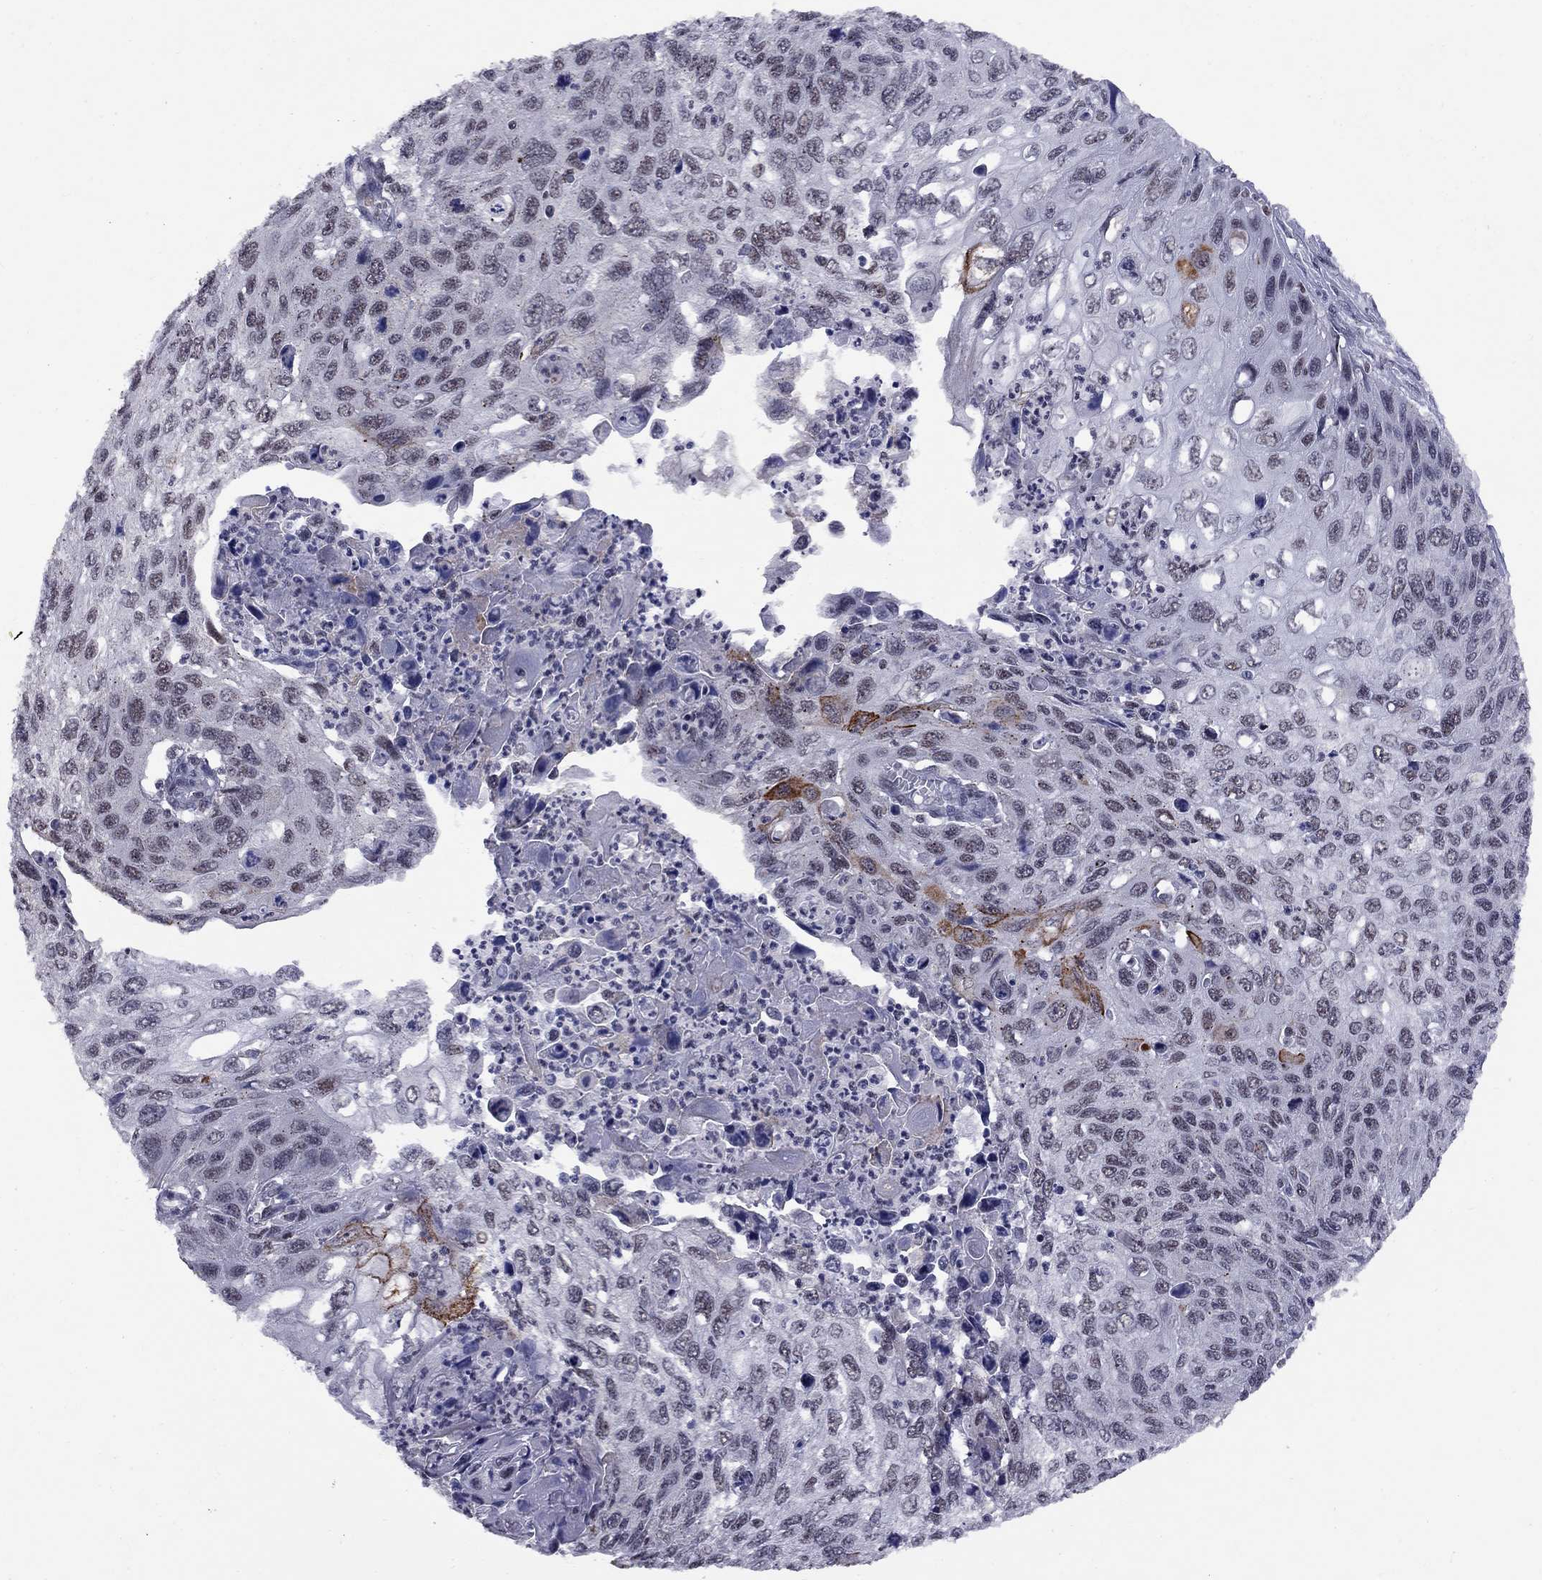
{"staining": {"intensity": "strong", "quantity": "<25%", "location": "cytoplasmic/membranous"}, "tissue": "cervical cancer", "cell_type": "Tumor cells", "image_type": "cancer", "snomed": [{"axis": "morphology", "description": "Squamous cell carcinoma, NOS"}, {"axis": "topography", "description": "Cervix"}], "caption": "Immunohistochemical staining of cervical squamous cell carcinoma demonstrates medium levels of strong cytoplasmic/membranous protein expression in approximately <25% of tumor cells. (Brightfield microscopy of DAB IHC at high magnification).", "gene": "TAF9", "patient": {"sex": "female", "age": 70}}